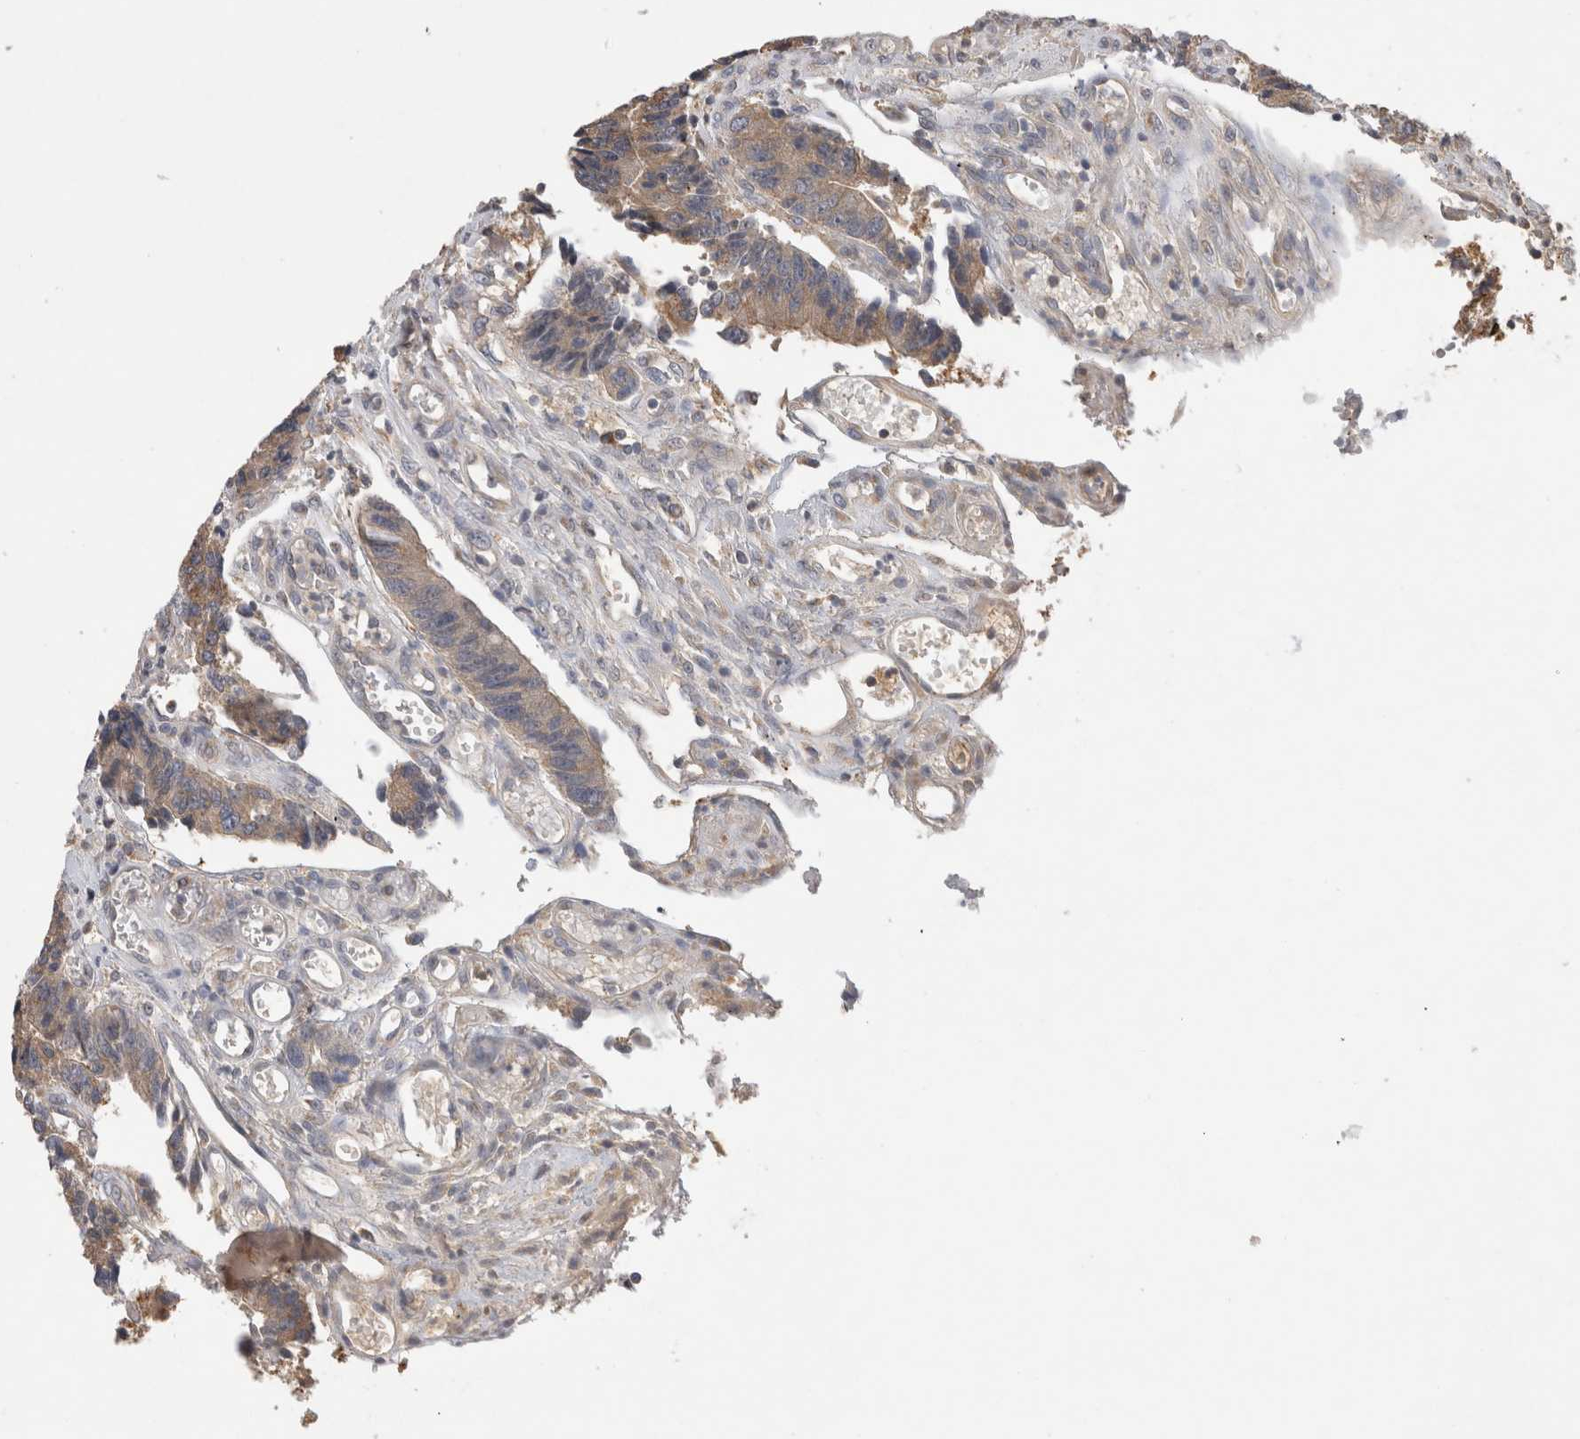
{"staining": {"intensity": "weak", "quantity": "25%-75%", "location": "cytoplasmic/membranous"}, "tissue": "colorectal cancer", "cell_type": "Tumor cells", "image_type": "cancer", "snomed": [{"axis": "morphology", "description": "Adenocarcinoma, NOS"}, {"axis": "topography", "description": "Rectum"}], "caption": "Human colorectal adenocarcinoma stained with a brown dye shows weak cytoplasmic/membranous positive staining in approximately 25%-75% of tumor cells.", "gene": "GAS1", "patient": {"sex": "male", "age": 84}}